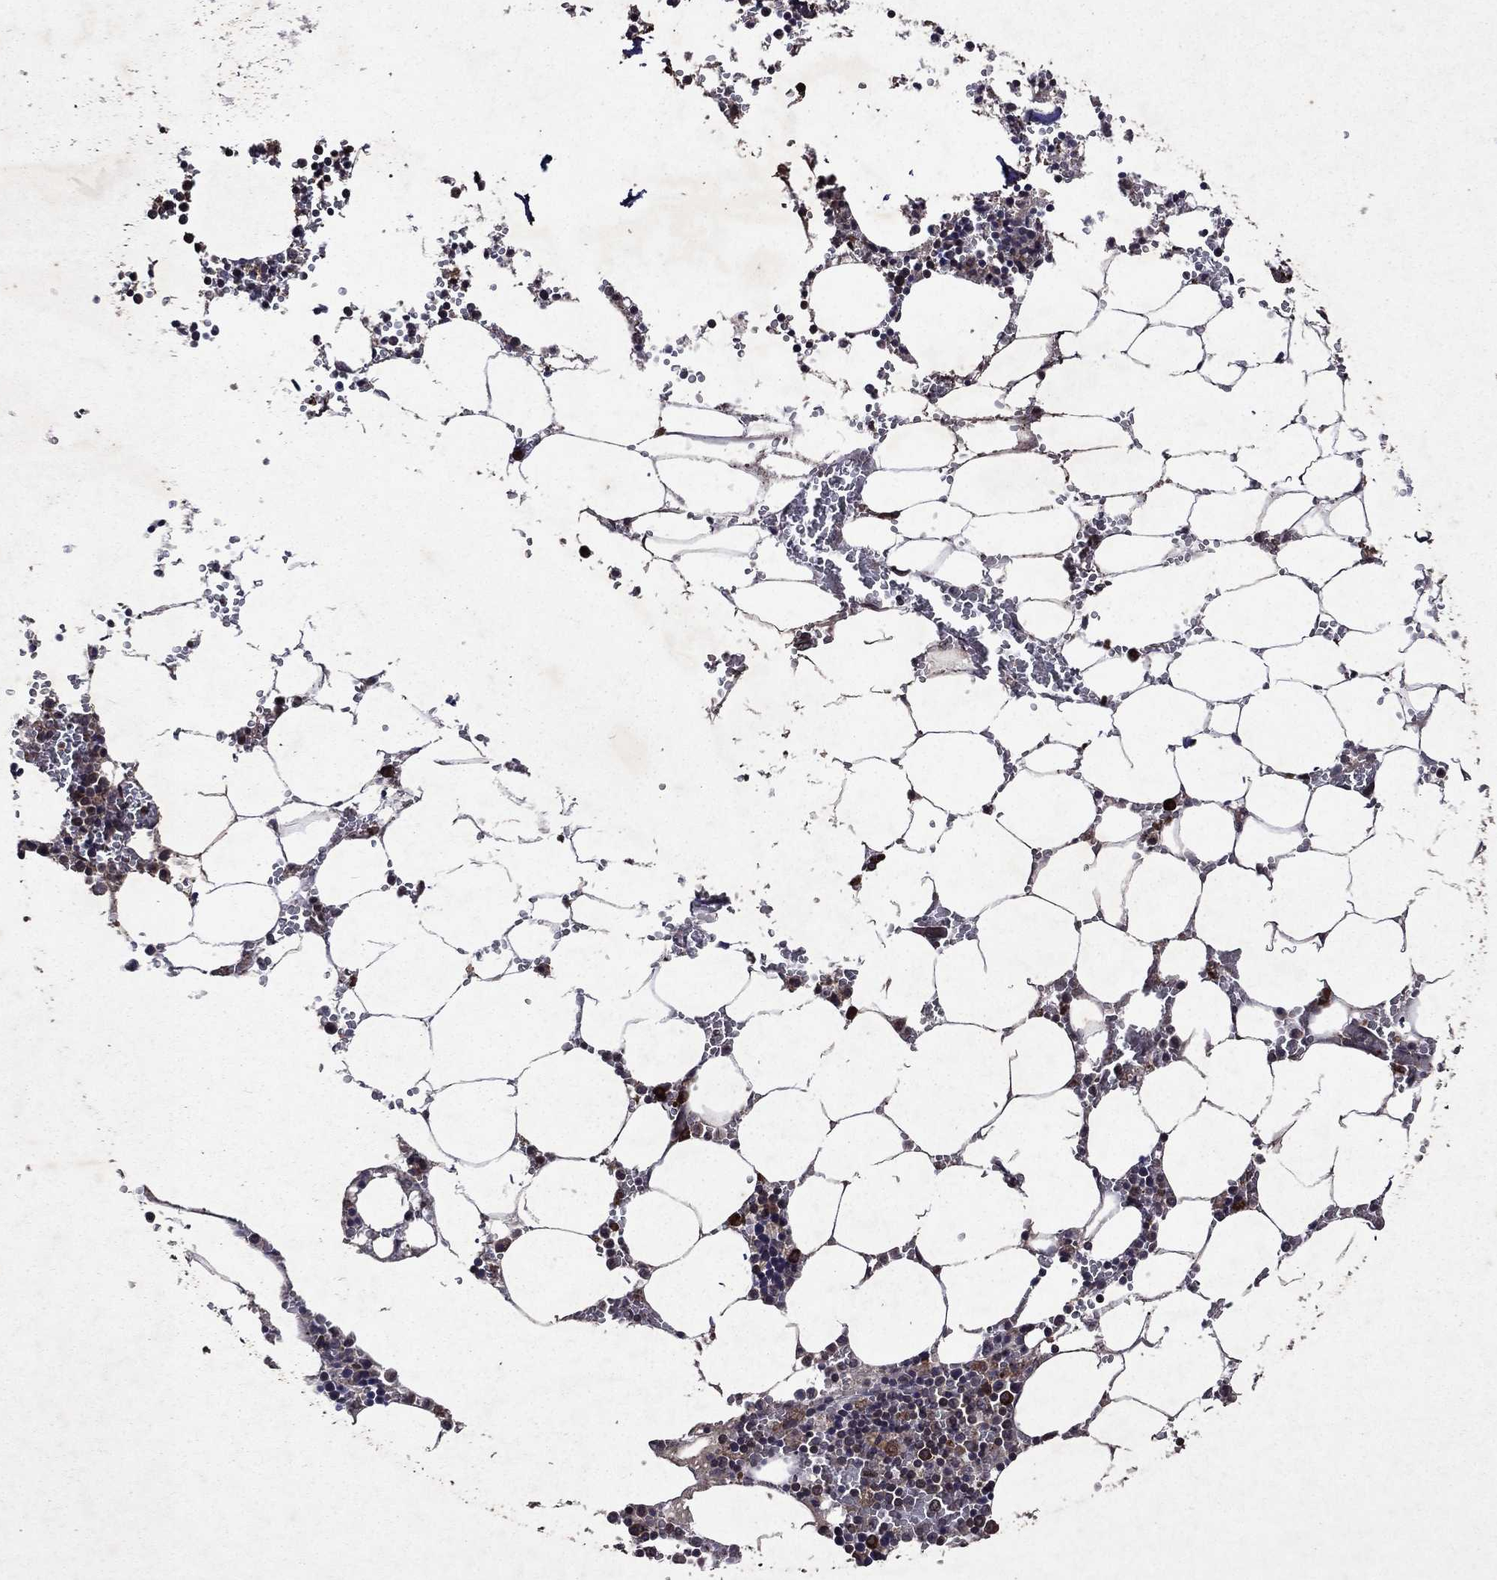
{"staining": {"intensity": "strong", "quantity": "<25%", "location": "cytoplasmic/membranous"}, "tissue": "bone marrow", "cell_type": "Hematopoietic cells", "image_type": "normal", "snomed": [{"axis": "morphology", "description": "Normal tissue, NOS"}, {"axis": "topography", "description": "Bone marrow"}], "caption": "Strong cytoplasmic/membranous expression for a protein is identified in approximately <25% of hematopoietic cells of benign bone marrow using immunohistochemistry.", "gene": "EIF2B4", "patient": {"sex": "female", "age": 64}}